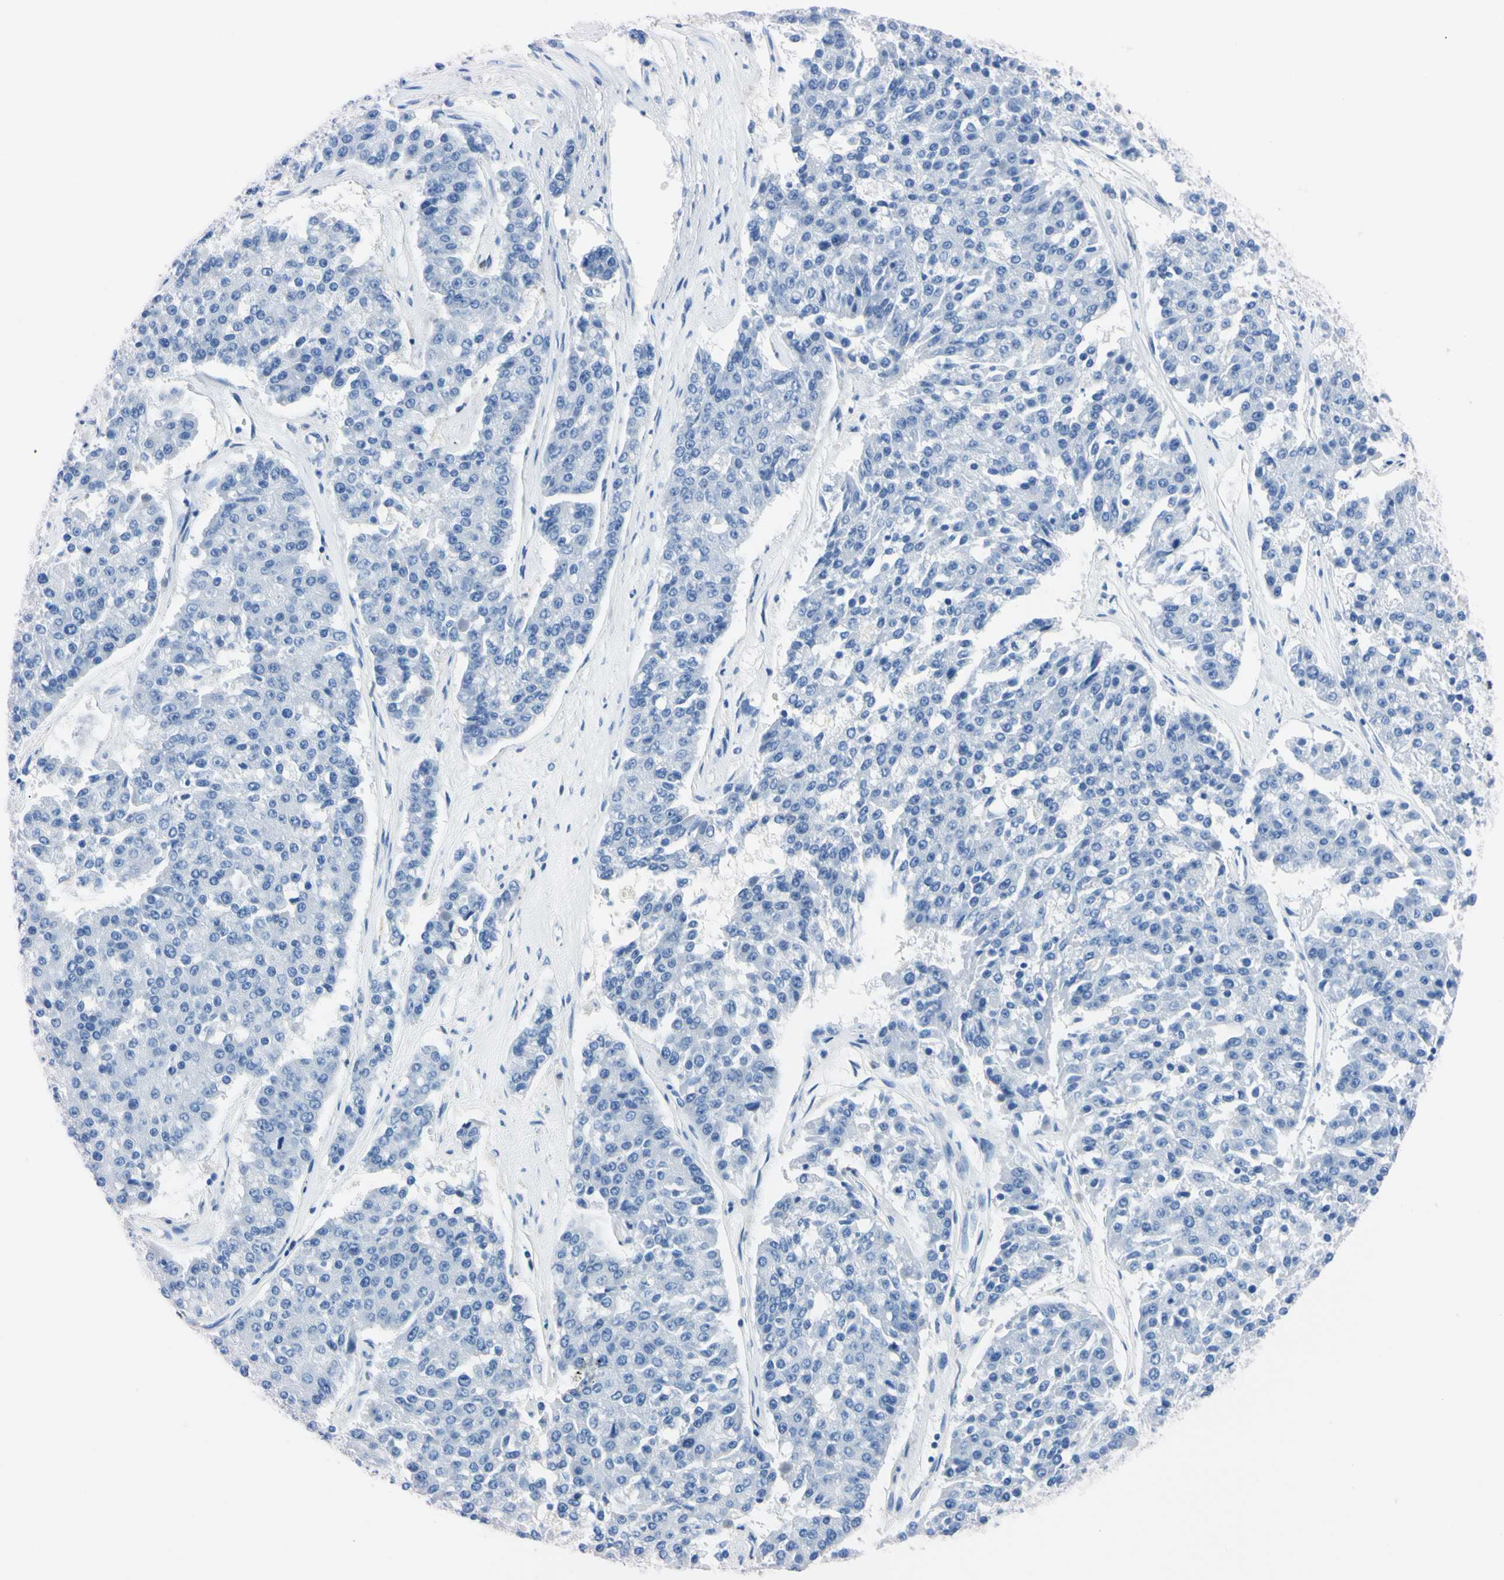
{"staining": {"intensity": "negative", "quantity": "none", "location": "none"}, "tissue": "pancreatic cancer", "cell_type": "Tumor cells", "image_type": "cancer", "snomed": [{"axis": "morphology", "description": "Adenocarcinoma, NOS"}, {"axis": "topography", "description": "Pancreas"}], "caption": "High power microscopy image of an IHC micrograph of adenocarcinoma (pancreatic), revealing no significant expression in tumor cells.", "gene": "NCF4", "patient": {"sex": "male", "age": 50}}